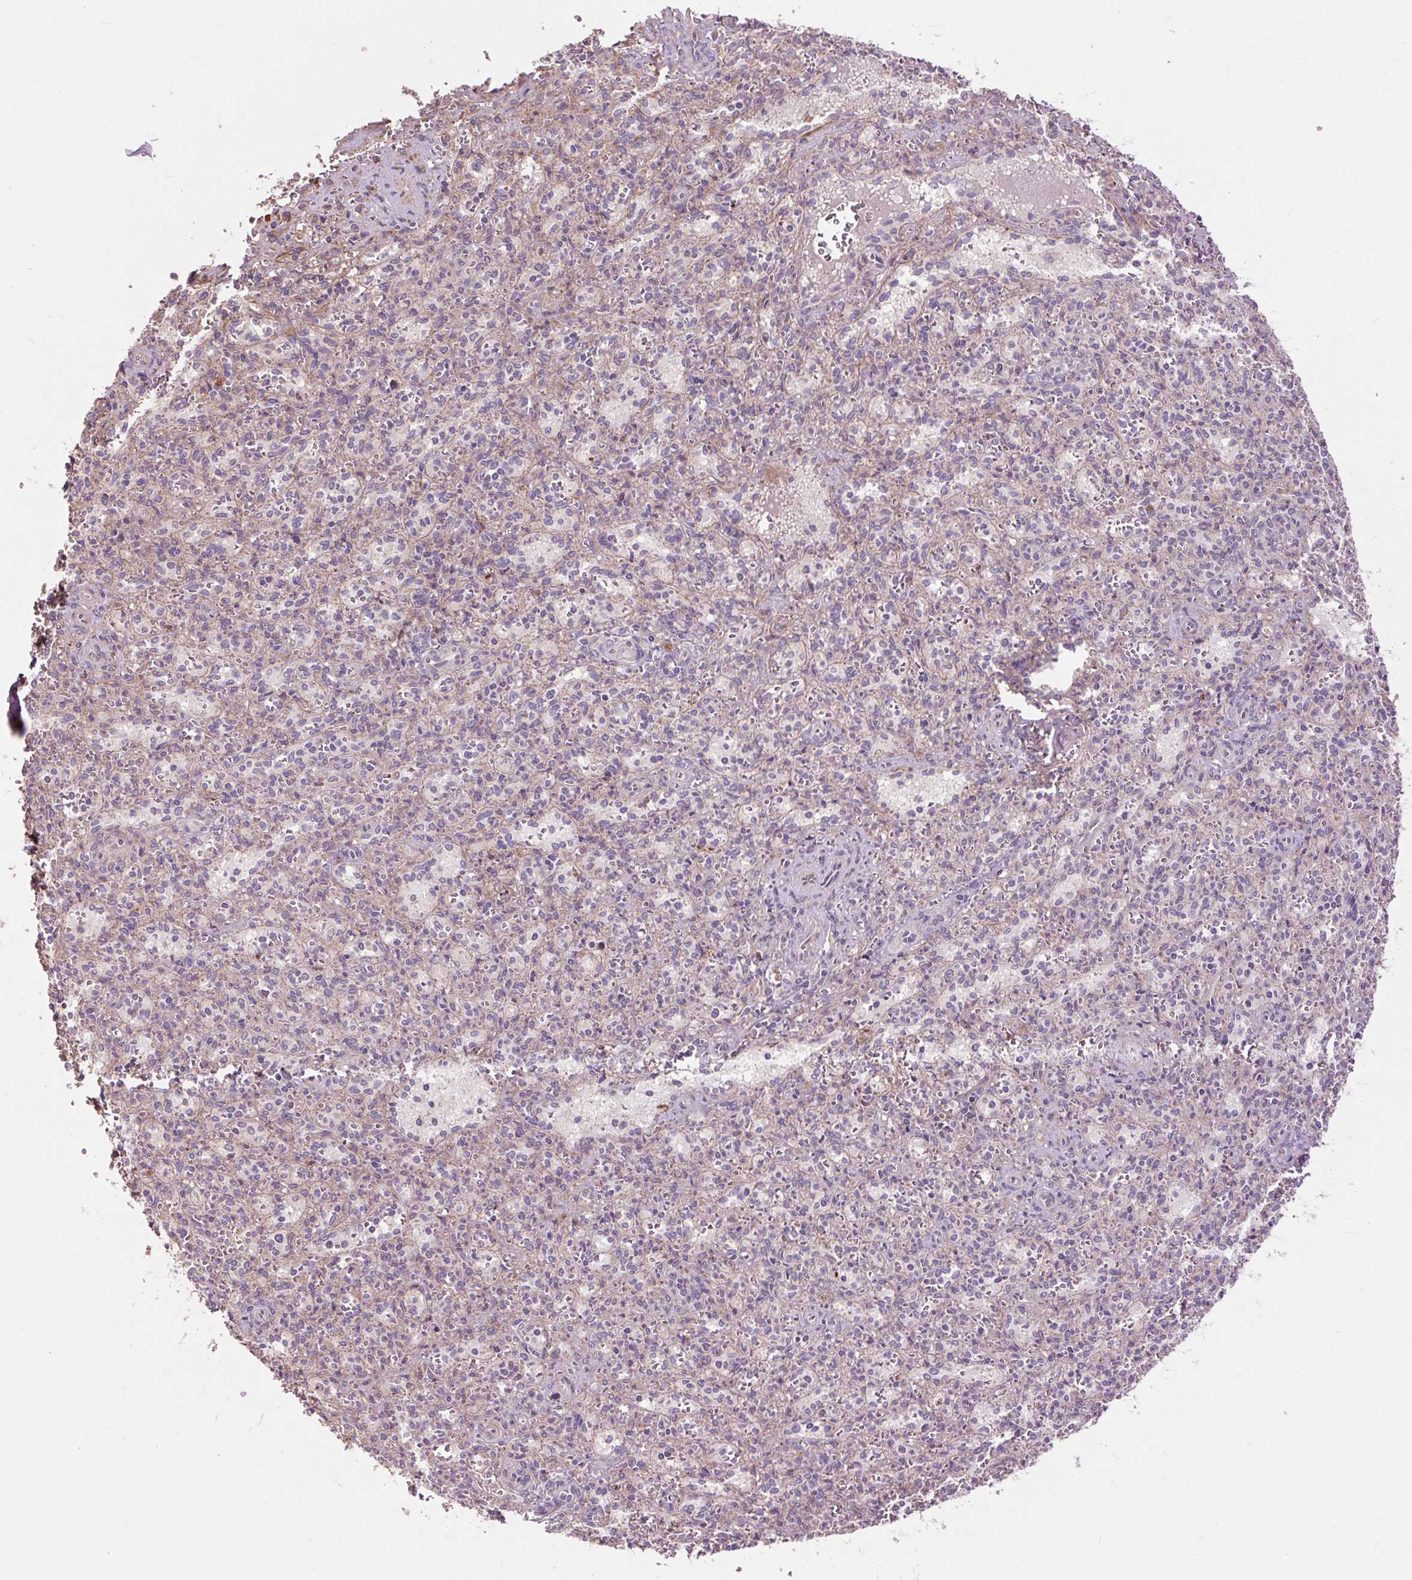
{"staining": {"intensity": "negative", "quantity": "none", "location": "none"}, "tissue": "spleen", "cell_type": "Cells in red pulp", "image_type": "normal", "snomed": [{"axis": "morphology", "description": "Normal tissue, NOS"}, {"axis": "topography", "description": "Spleen"}], "caption": "The IHC photomicrograph has no significant staining in cells in red pulp of spleen. (DAB immunohistochemistry (IHC) with hematoxylin counter stain).", "gene": "PRIMPOL", "patient": {"sex": "female", "age": 26}}